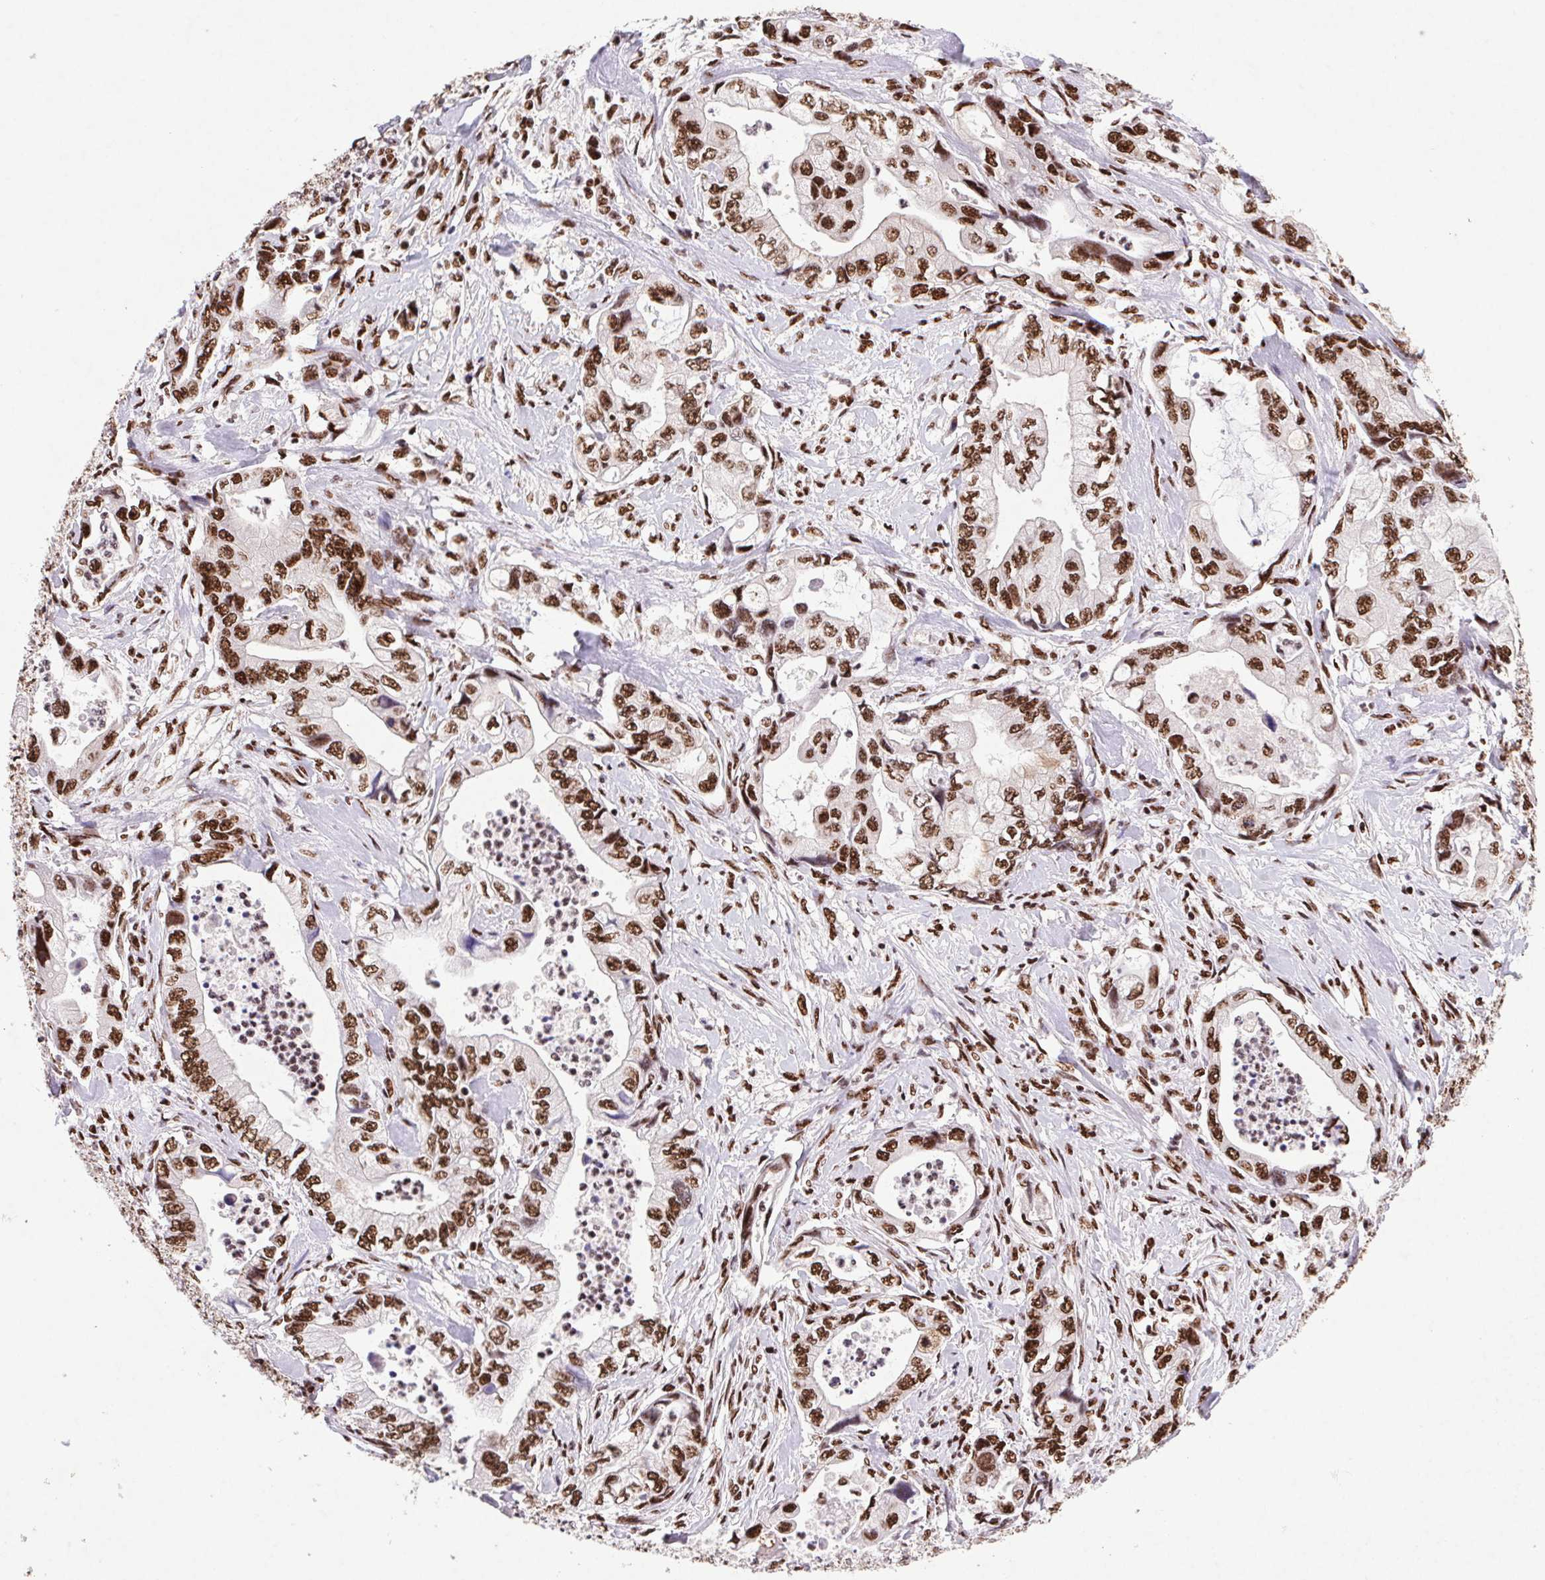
{"staining": {"intensity": "strong", "quantity": ">75%", "location": "nuclear"}, "tissue": "stomach cancer", "cell_type": "Tumor cells", "image_type": "cancer", "snomed": [{"axis": "morphology", "description": "Adenocarcinoma, NOS"}, {"axis": "topography", "description": "Pancreas"}, {"axis": "topography", "description": "Stomach, upper"}], "caption": "Tumor cells reveal high levels of strong nuclear staining in about >75% of cells in stomach cancer.", "gene": "LDLRAD4", "patient": {"sex": "male", "age": 77}}